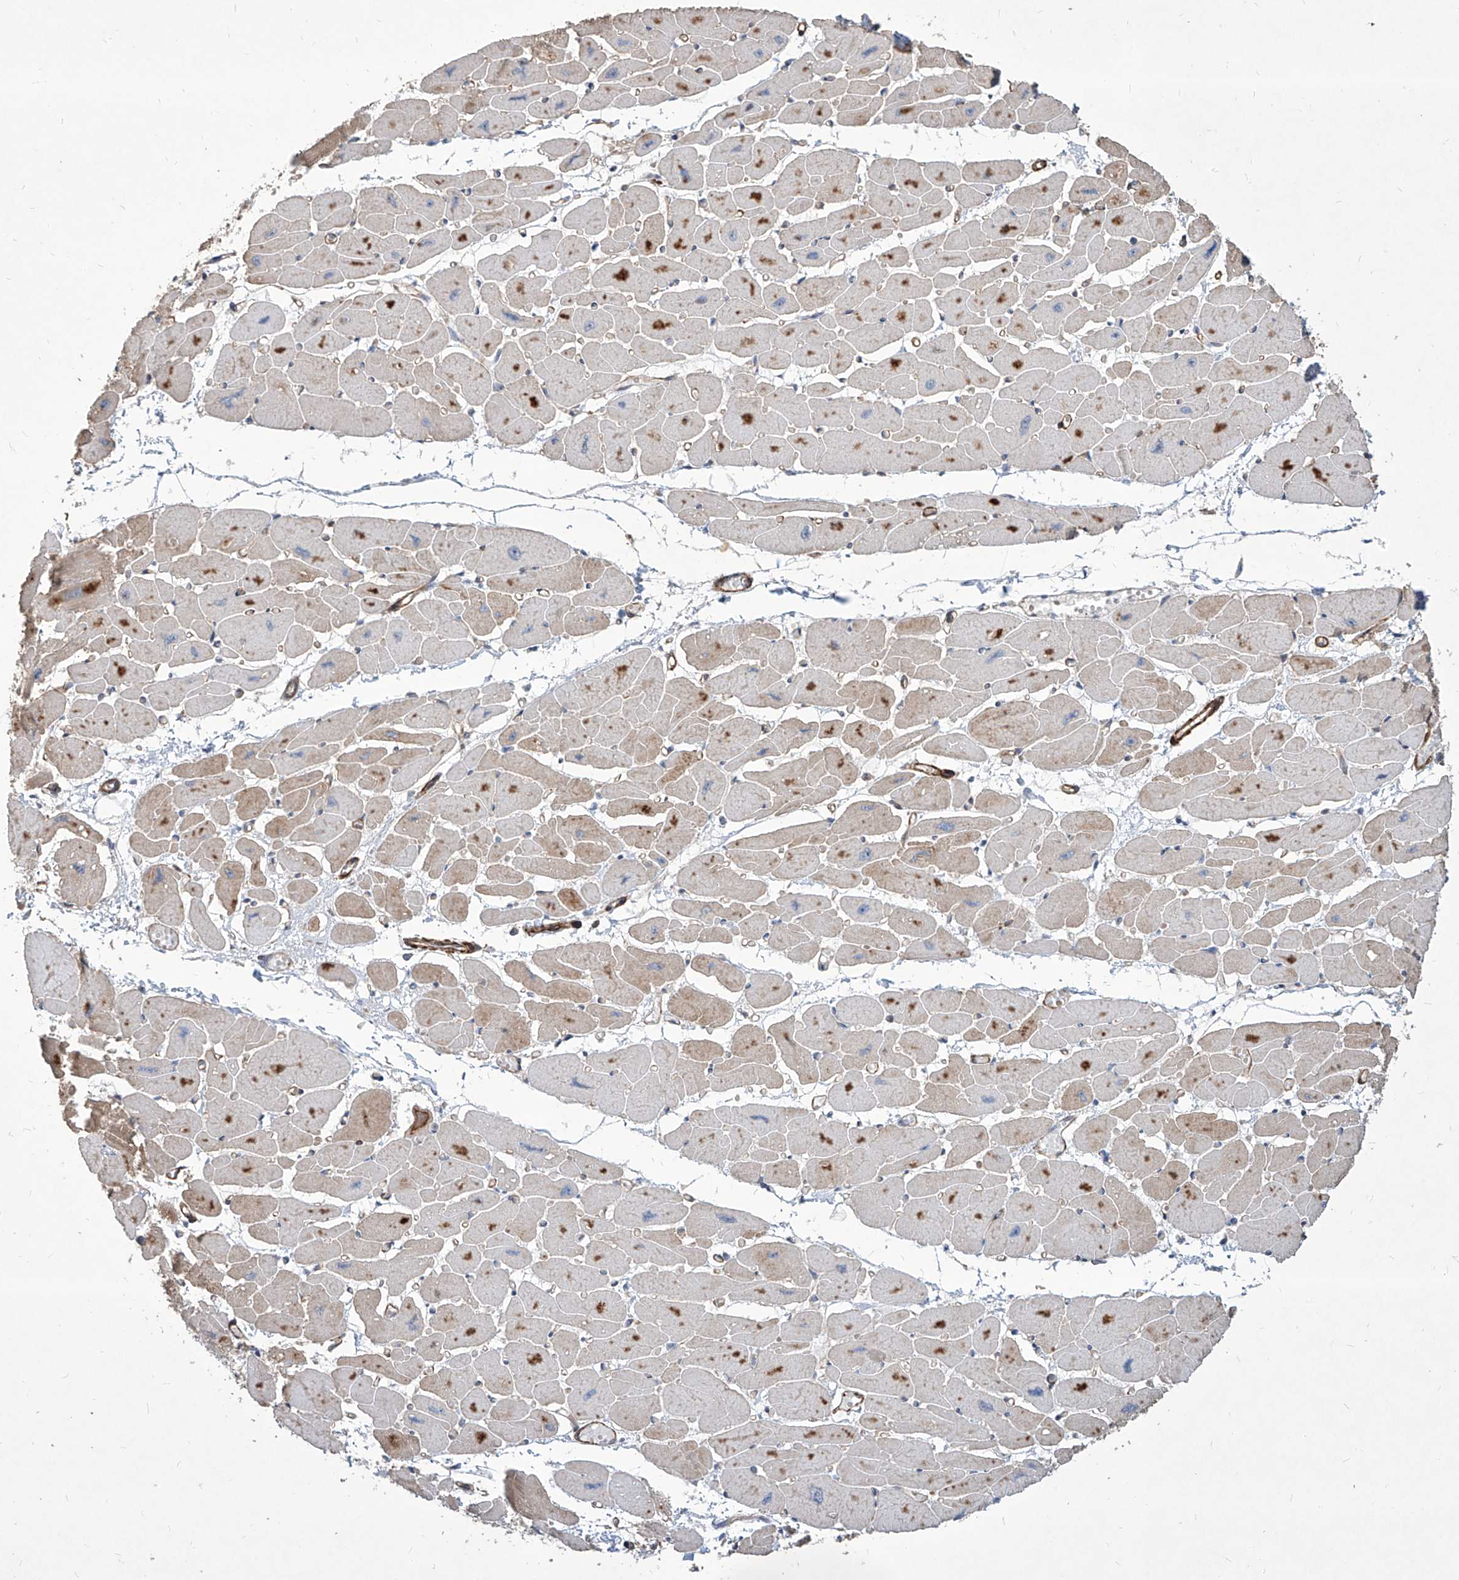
{"staining": {"intensity": "moderate", "quantity": "25%-75%", "location": "cytoplasmic/membranous"}, "tissue": "heart muscle", "cell_type": "Cardiomyocytes", "image_type": "normal", "snomed": [{"axis": "morphology", "description": "Normal tissue, NOS"}, {"axis": "topography", "description": "Heart"}], "caption": "The histopathology image shows staining of normal heart muscle, revealing moderate cytoplasmic/membranous protein expression (brown color) within cardiomyocytes. The staining is performed using DAB (3,3'-diaminobenzidine) brown chromogen to label protein expression. The nuclei are counter-stained blue using hematoxylin.", "gene": "FAM83B", "patient": {"sex": "female", "age": 54}}